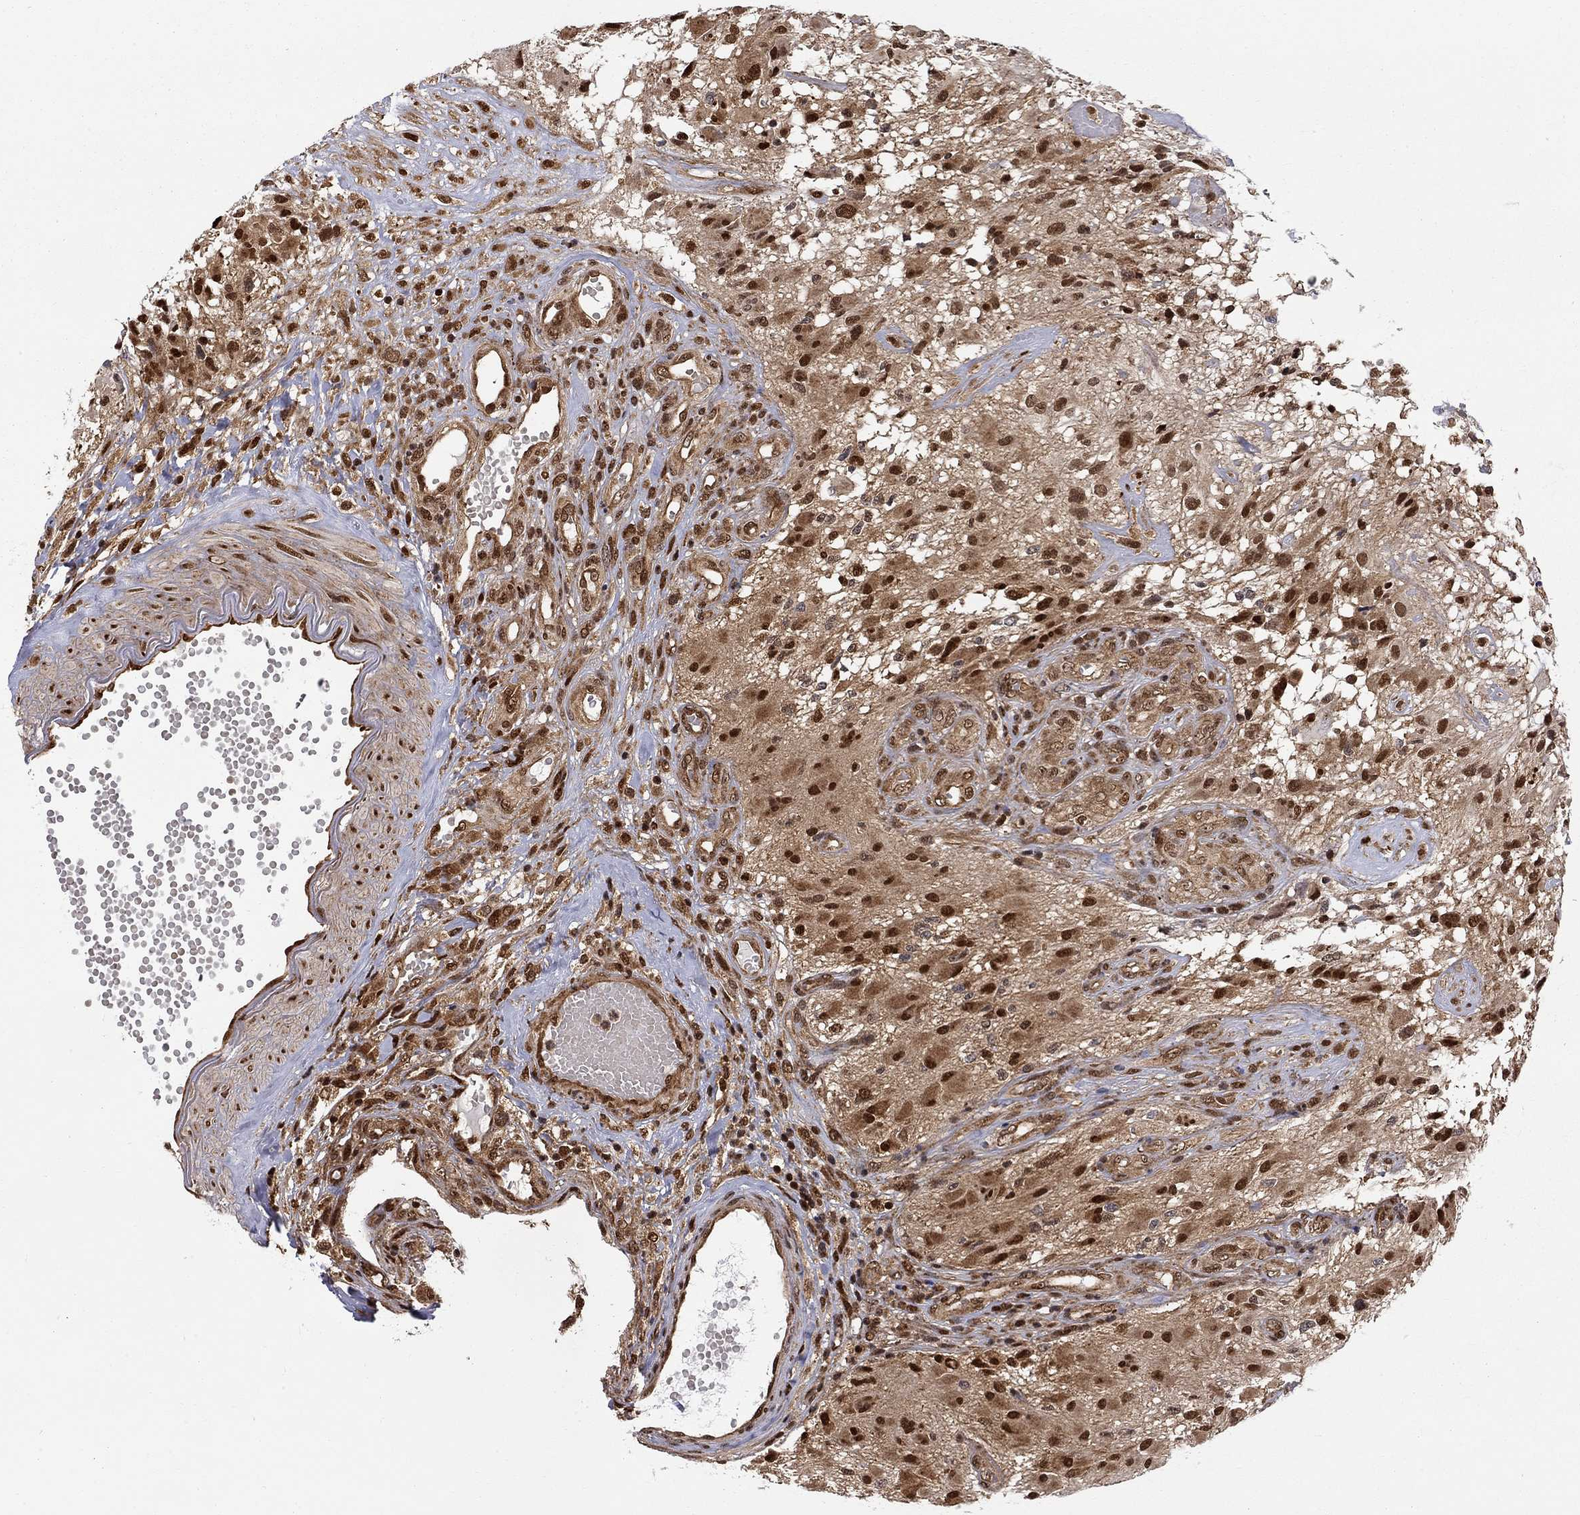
{"staining": {"intensity": "strong", "quantity": "25%-75%", "location": "nuclear"}, "tissue": "glioma", "cell_type": "Tumor cells", "image_type": "cancer", "snomed": [{"axis": "morphology", "description": "Glioma, malignant, High grade"}, {"axis": "topography", "description": "Brain"}], "caption": "The photomicrograph exhibits immunohistochemical staining of malignant high-grade glioma. There is strong nuclear expression is identified in approximately 25%-75% of tumor cells. (Stains: DAB (3,3'-diaminobenzidine) in brown, nuclei in blue, Microscopy: brightfield microscopy at high magnification).", "gene": "ELOB", "patient": {"sex": "female", "age": 63}}